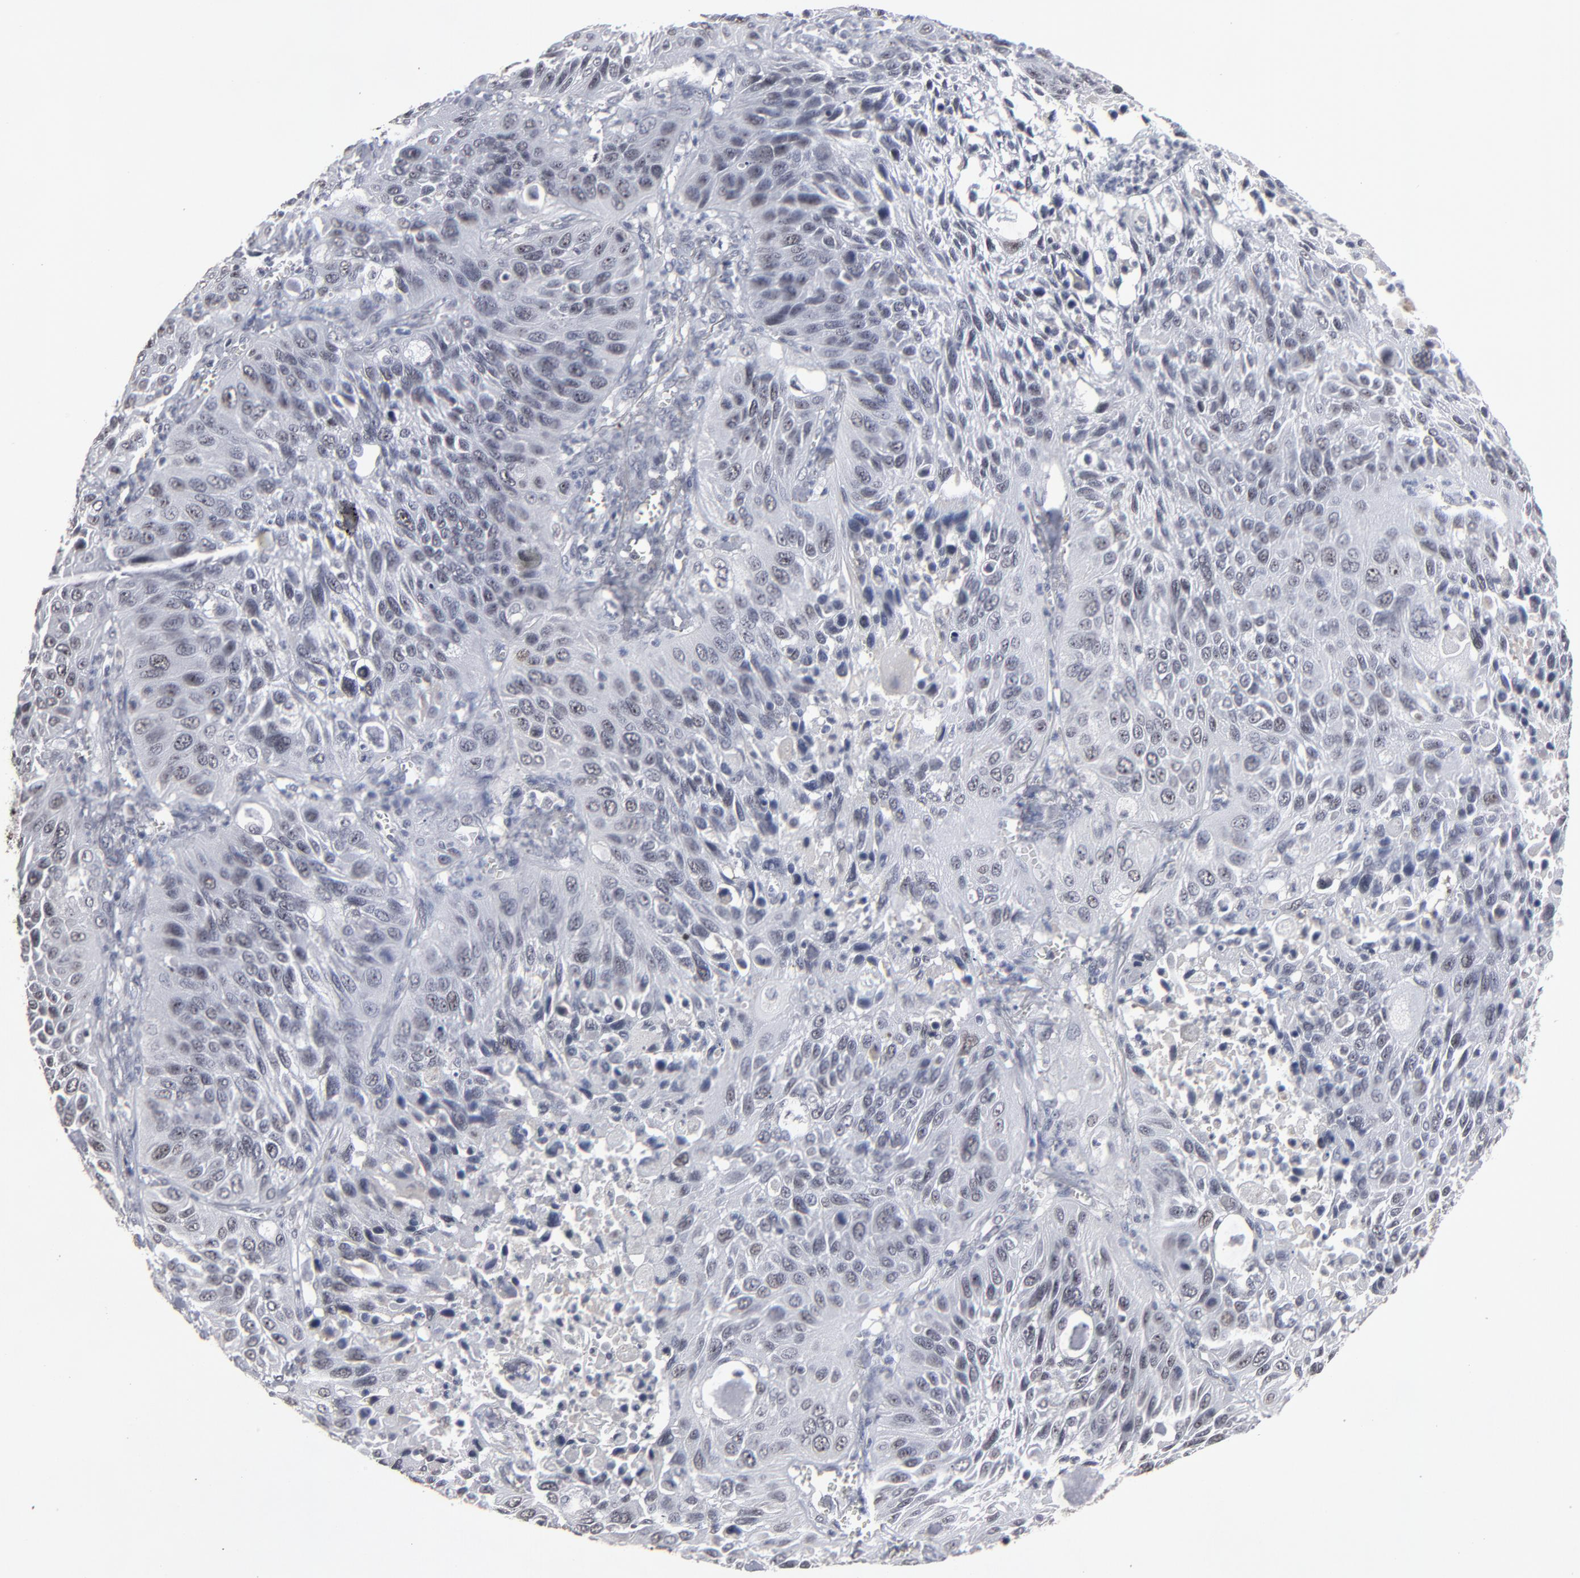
{"staining": {"intensity": "negative", "quantity": "none", "location": "none"}, "tissue": "lung cancer", "cell_type": "Tumor cells", "image_type": "cancer", "snomed": [{"axis": "morphology", "description": "Squamous cell carcinoma, NOS"}, {"axis": "topography", "description": "Lung"}], "caption": "The immunohistochemistry photomicrograph has no significant positivity in tumor cells of lung cancer (squamous cell carcinoma) tissue.", "gene": "SSRP1", "patient": {"sex": "female", "age": 76}}